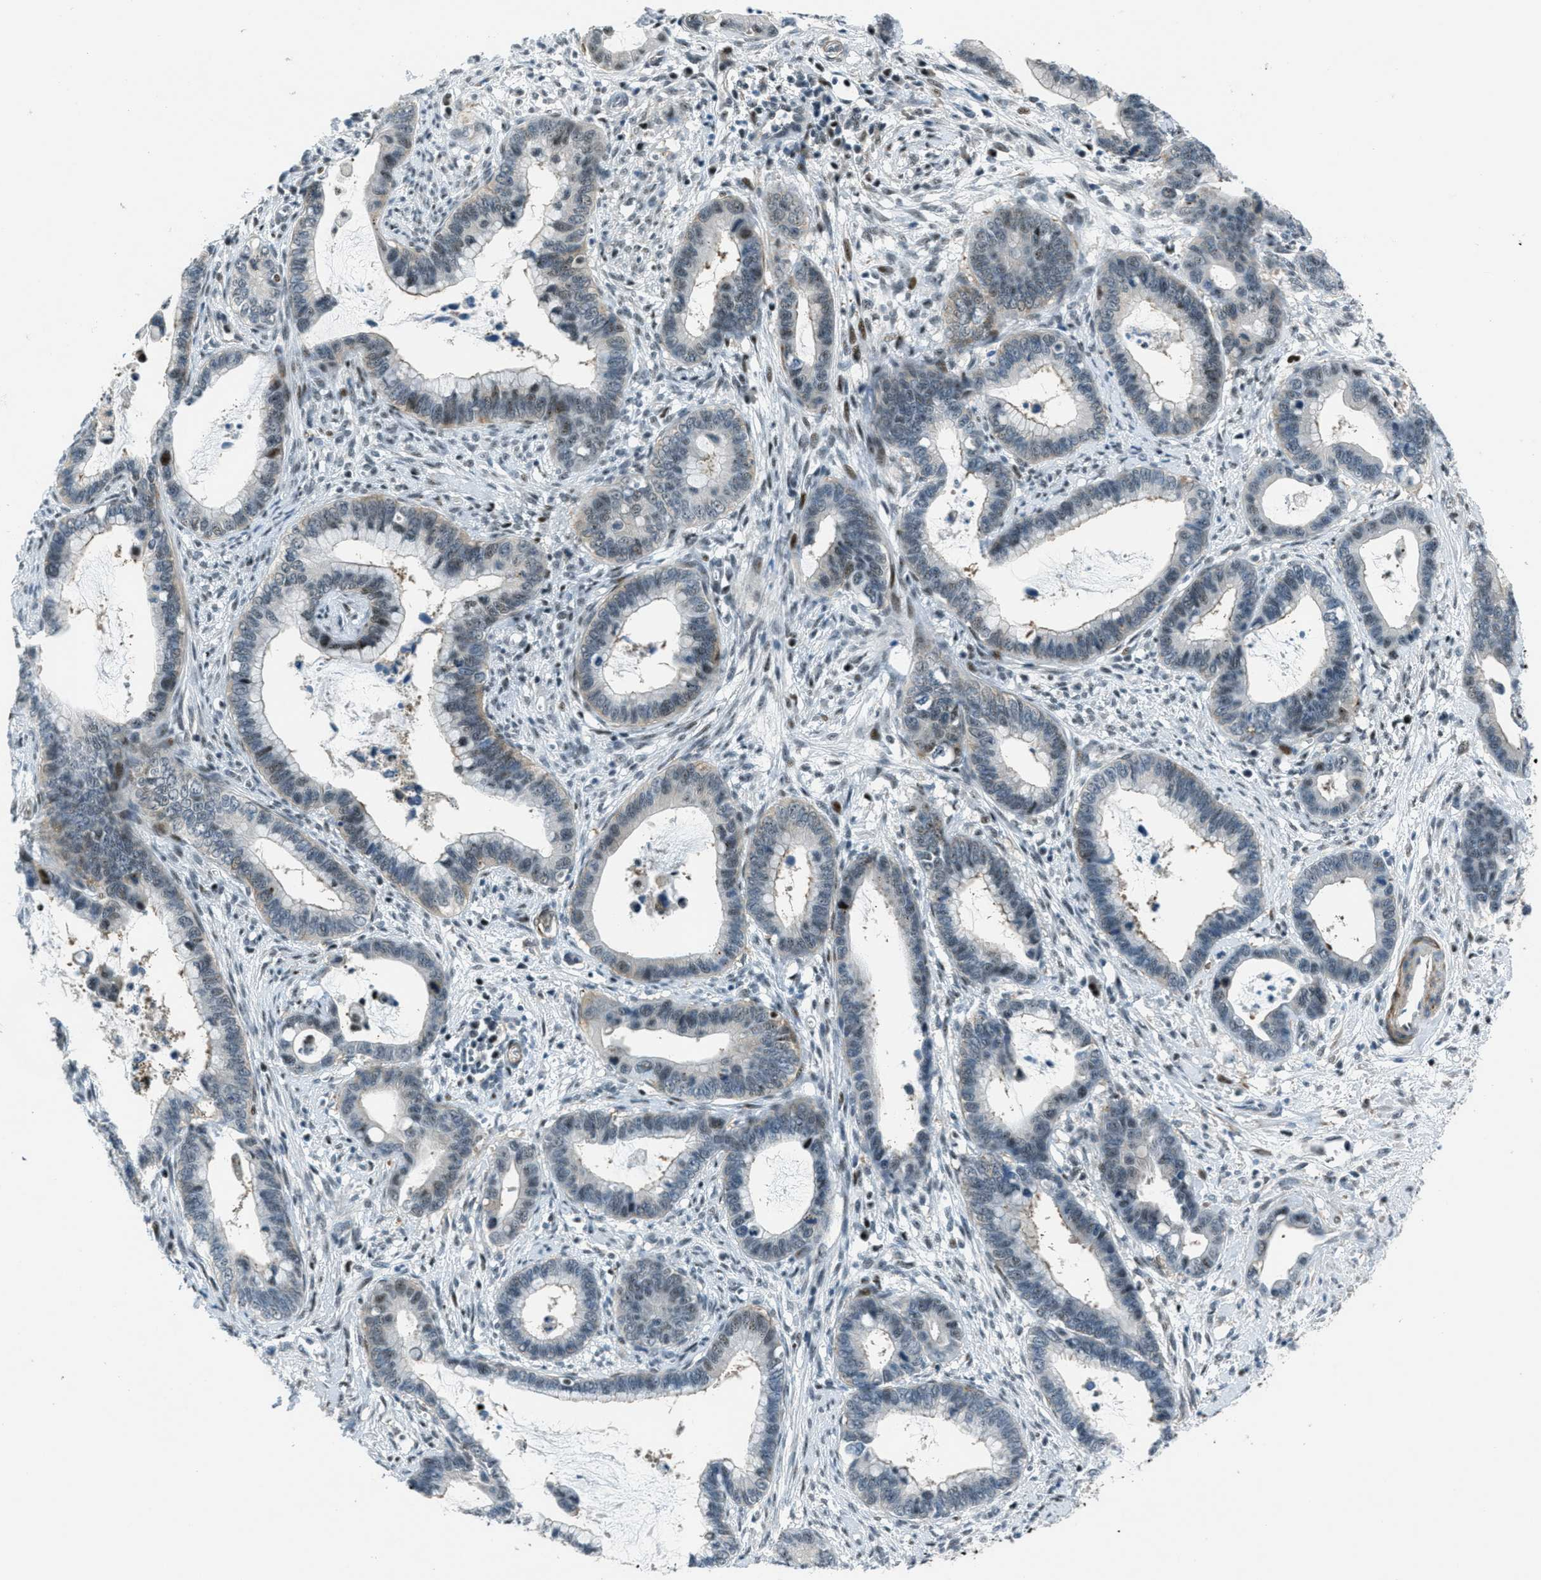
{"staining": {"intensity": "negative", "quantity": "none", "location": "none"}, "tissue": "cervical cancer", "cell_type": "Tumor cells", "image_type": "cancer", "snomed": [{"axis": "morphology", "description": "Adenocarcinoma, NOS"}, {"axis": "topography", "description": "Cervix"}], "caption": "There is no significant positivity in tumor cells of cervical cancer.", "gene": "ZDHHC23", "patient": {"sex": "female", "age": 44}}